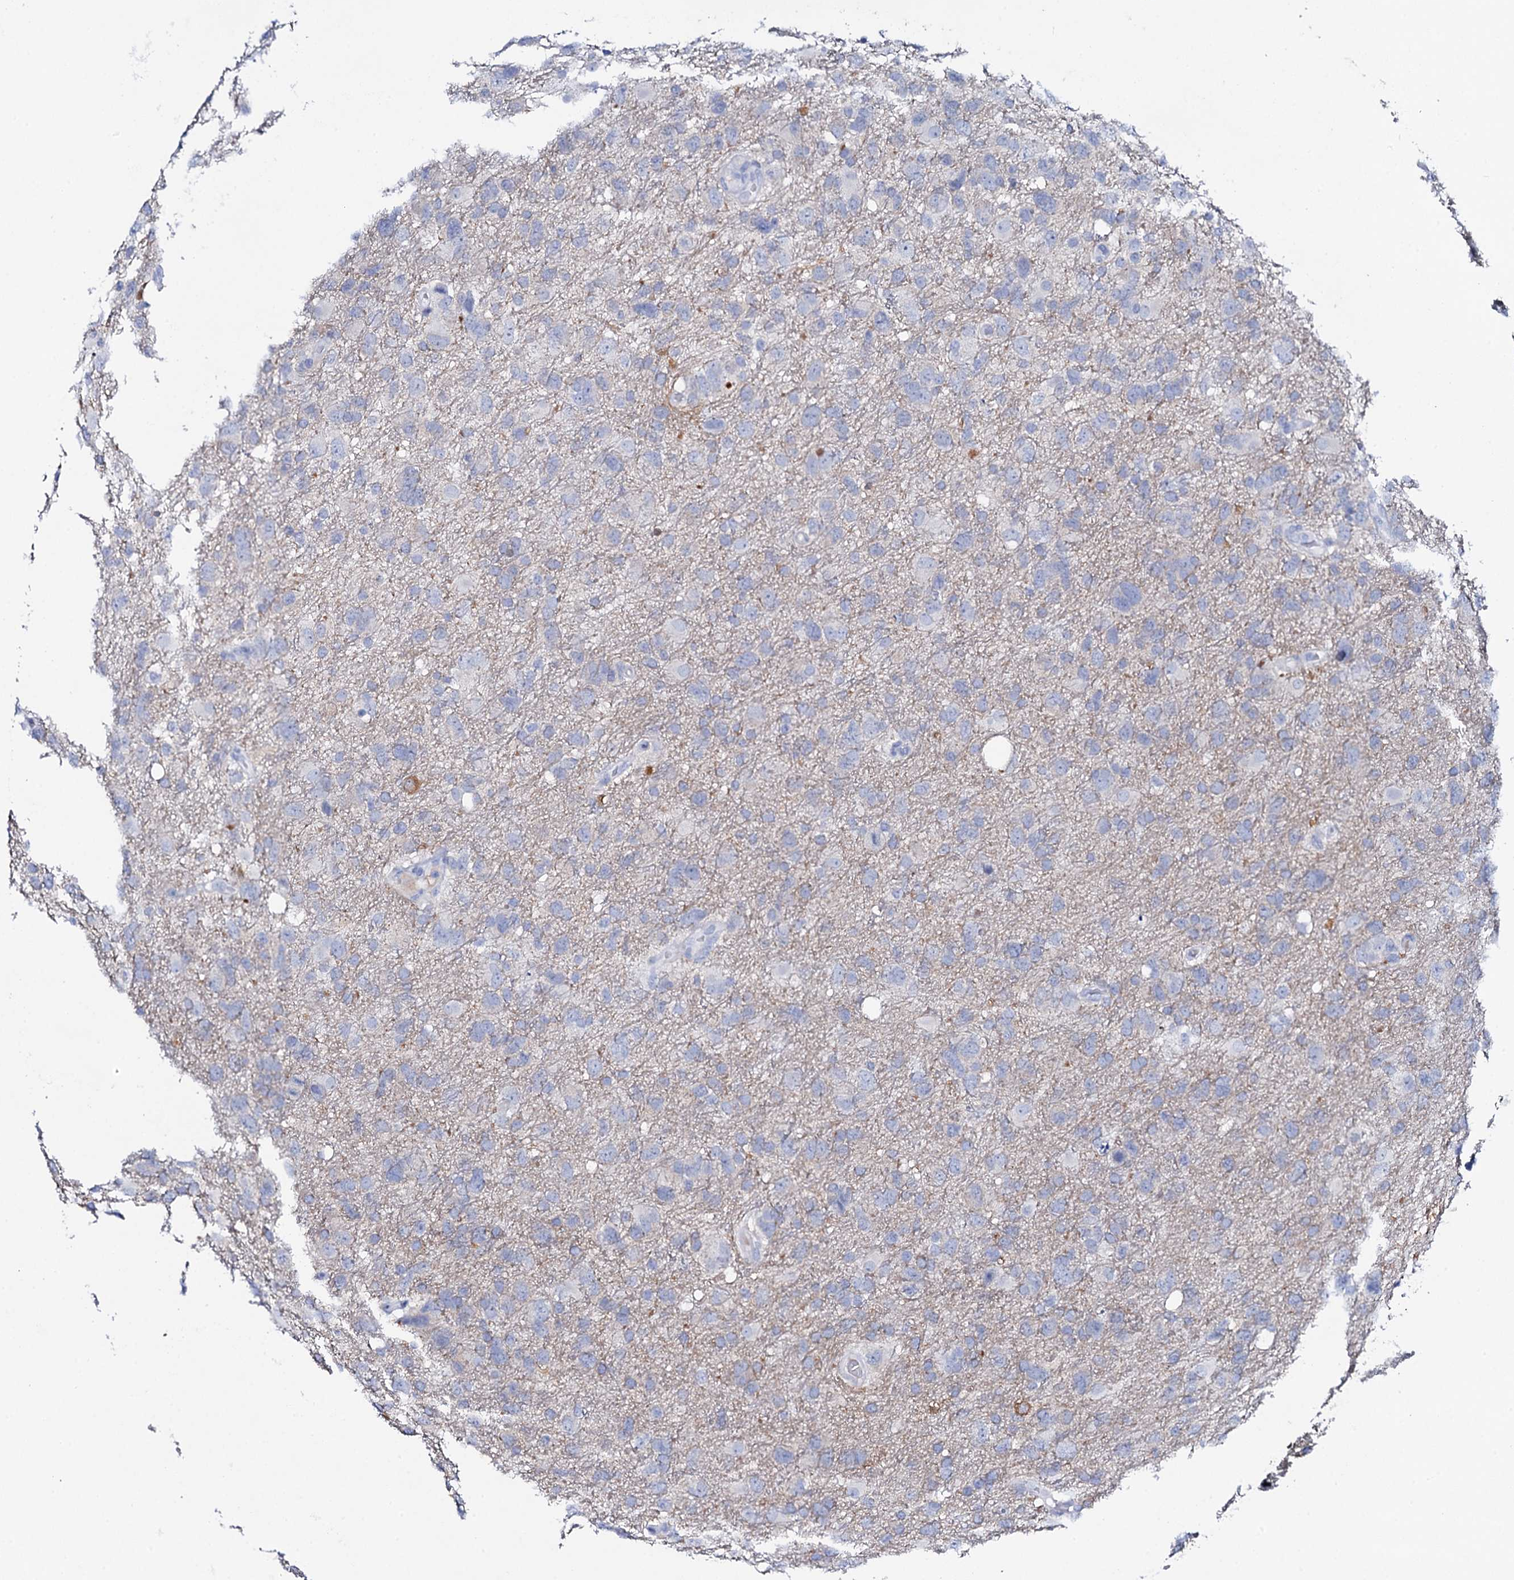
{"staining": {"intensity": "negative", "quantity": "none", "location": "none"}, "tissue": "glioma", "cell_type": "Tumor cells", "image_type": "cancer", "snomed": [{"axis": "morphology", "description": "Glioma, malignant, High grade"}, {"axis": "topography", "description": "Brain"}], "caption": "High magnification brightfield microscopy of high-grade glioma (malignant) stained with DAB (3,3'-diaminobenzidine) (brown) and counterstained with hematoxylin (blue): tumor cells show no significant positivity. (DAB (3,3'-diaminobenzidine) IHC with hematoxylin counter stain).", "gene": "FBXL16", "patient": {"sex": "male", "age": 61}}